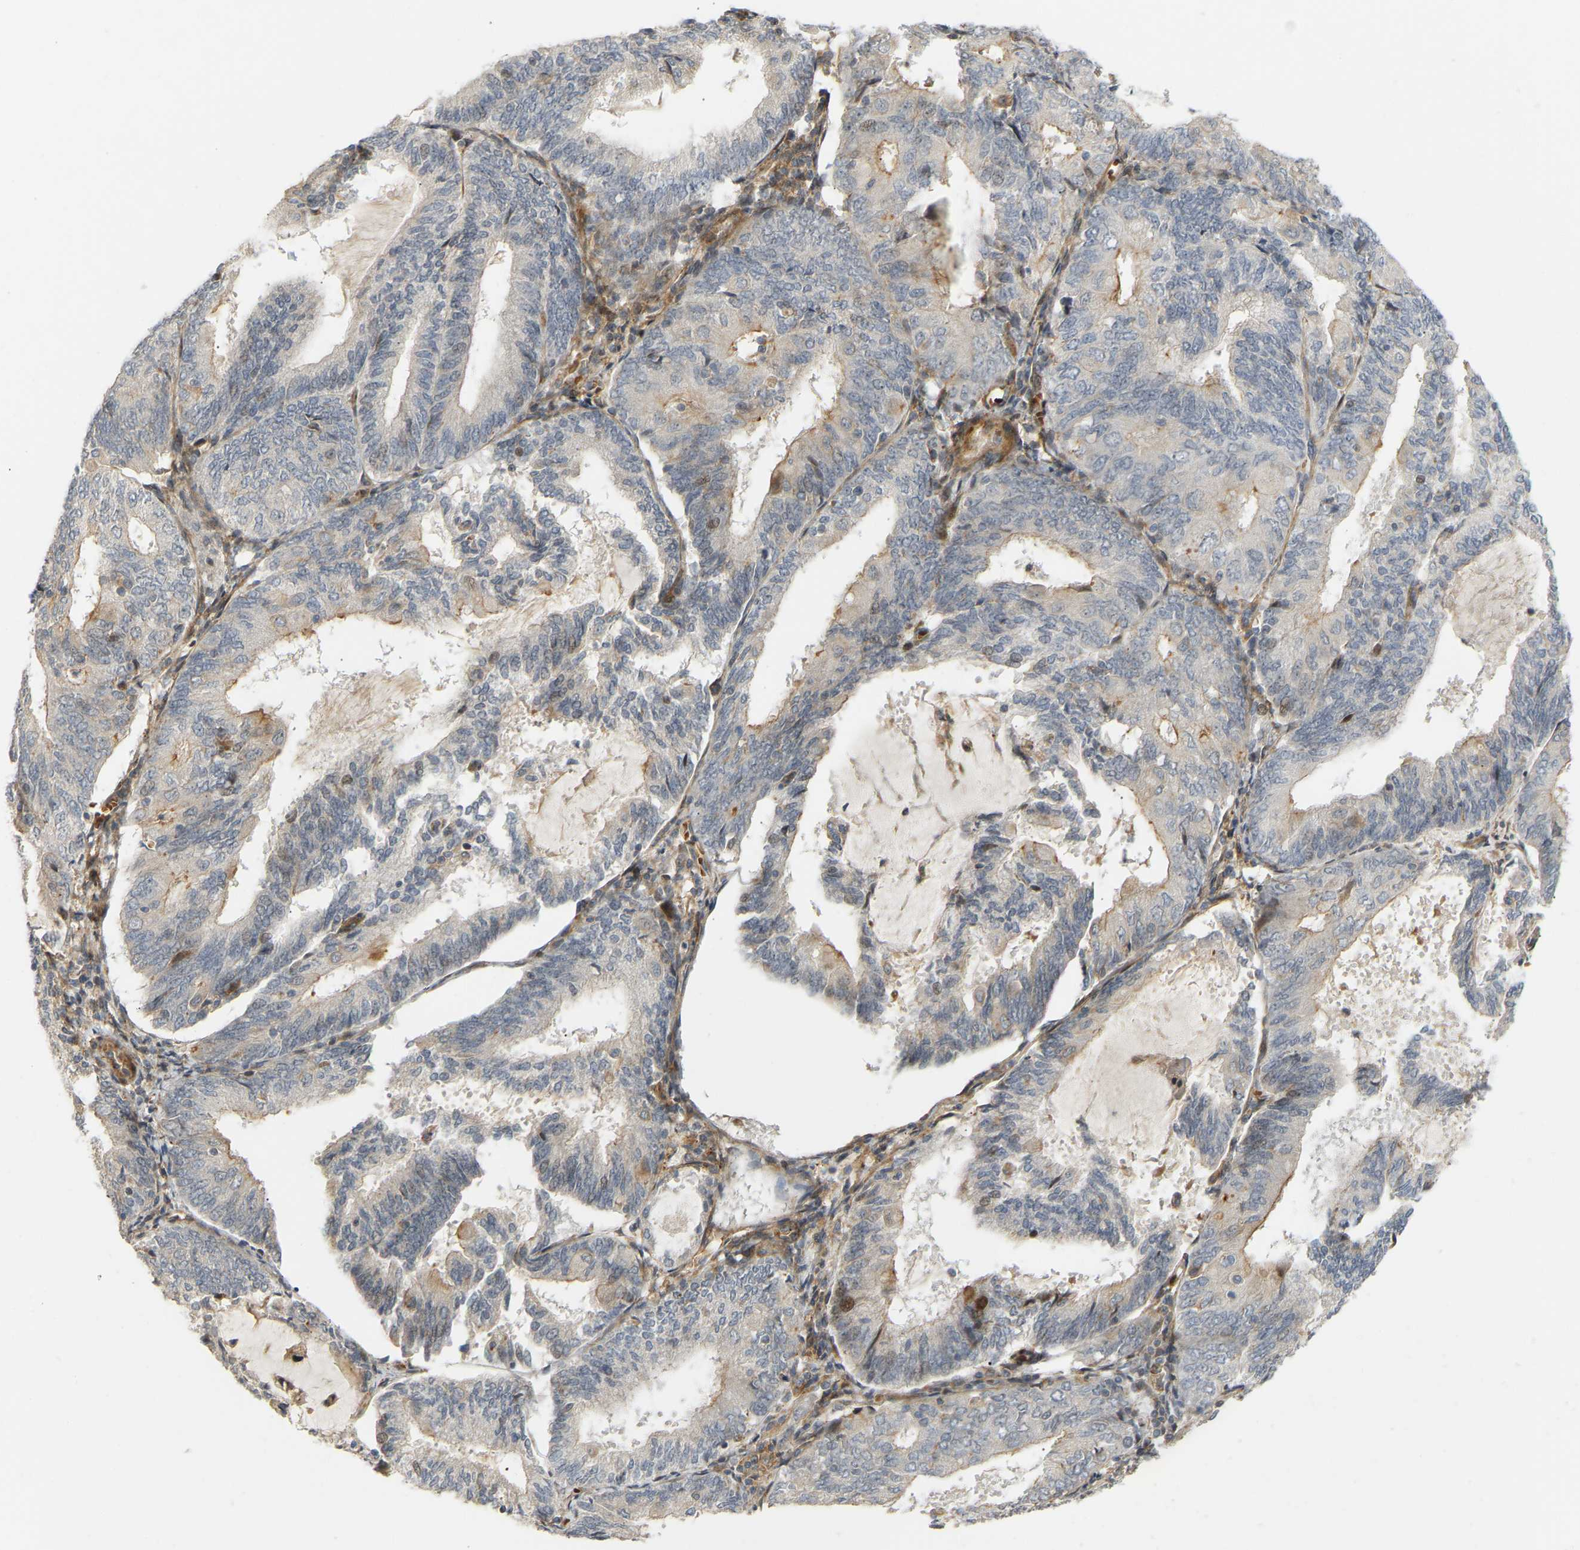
{"staining": {"intensity": "moderate", "quantity": "<25%", "location": "cytoplasmic/membranous"}, "tissue": "endometrial cancer", "cell_type": "Tumor cells", "image_type": "cancer", "snomed": [{"axis": "morphology", "description": "Adenocarcinoma, NOS"}, {"axis": "topography", "description": "Endometrium"}], "caption": "Approximately <25% of tumor cells in endometrial adenocarcinoma reveal moderate cytoplasmic/membranous protein staining as visualized by brown immunohistochemical staining.", "gene": "POGLUT2", "patient": {"sex": "female", "age": 81}}